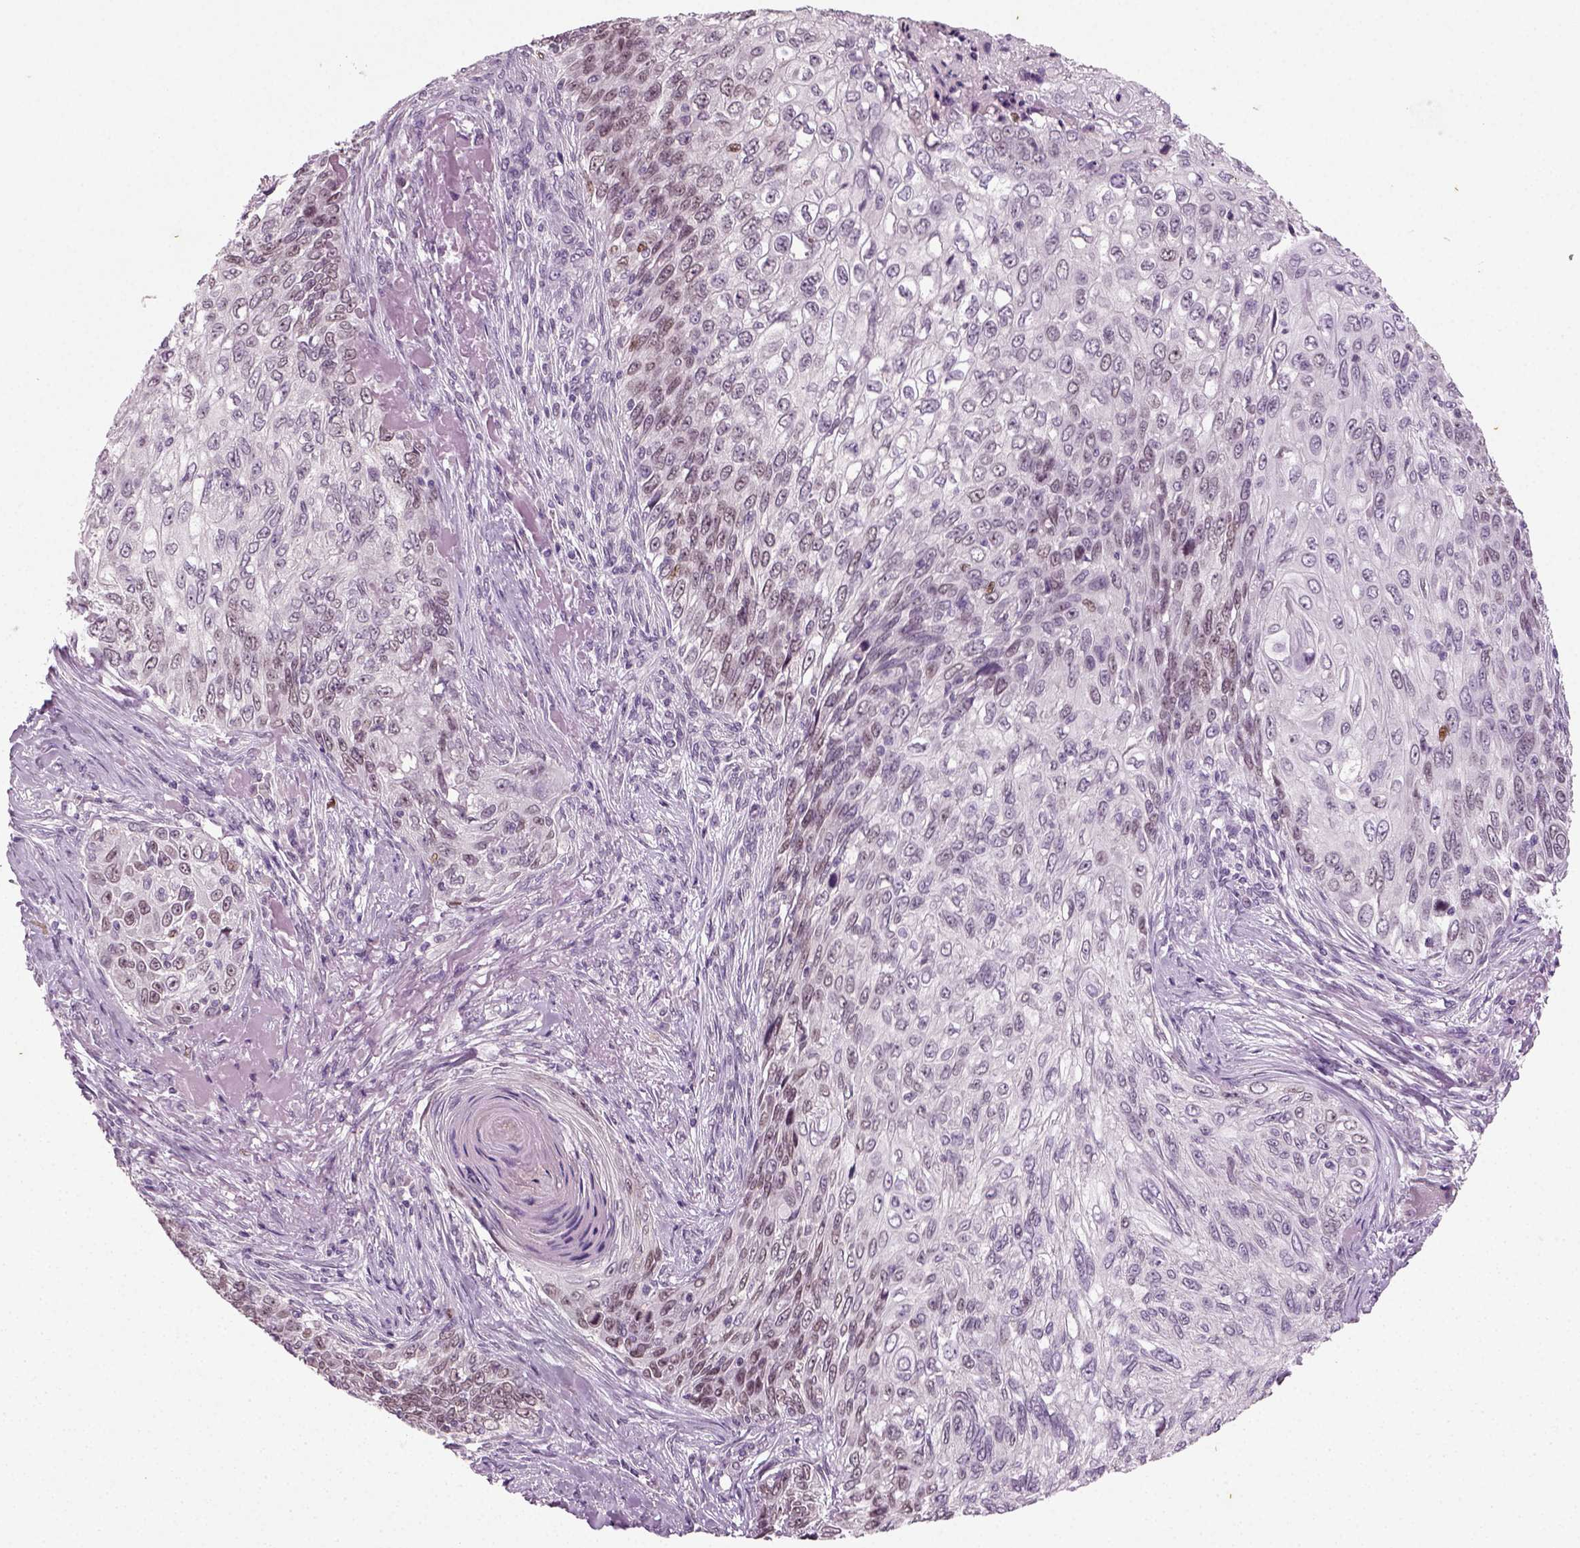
{"staining": {"intensity": "weak", "quantity": "<25%", "location": "nuclear"}, "tissue": "skin cancer", "cell_type": "Tumor cells", "image_type": "cancer", "snomed": [{"axis": "morphology", "description": "Squamous cell carcinoma, NOS"}, {"axis": "topography", "description": "Skin"}], "caption": "Tumor cells are negative for brown protein staining in squamous cell carcinoma (skin). (Brightfield microscopy of DAB IHC at high magnification).", "gene": "SYNGAP1", "patient": {"sex": "male", "age": 92}}